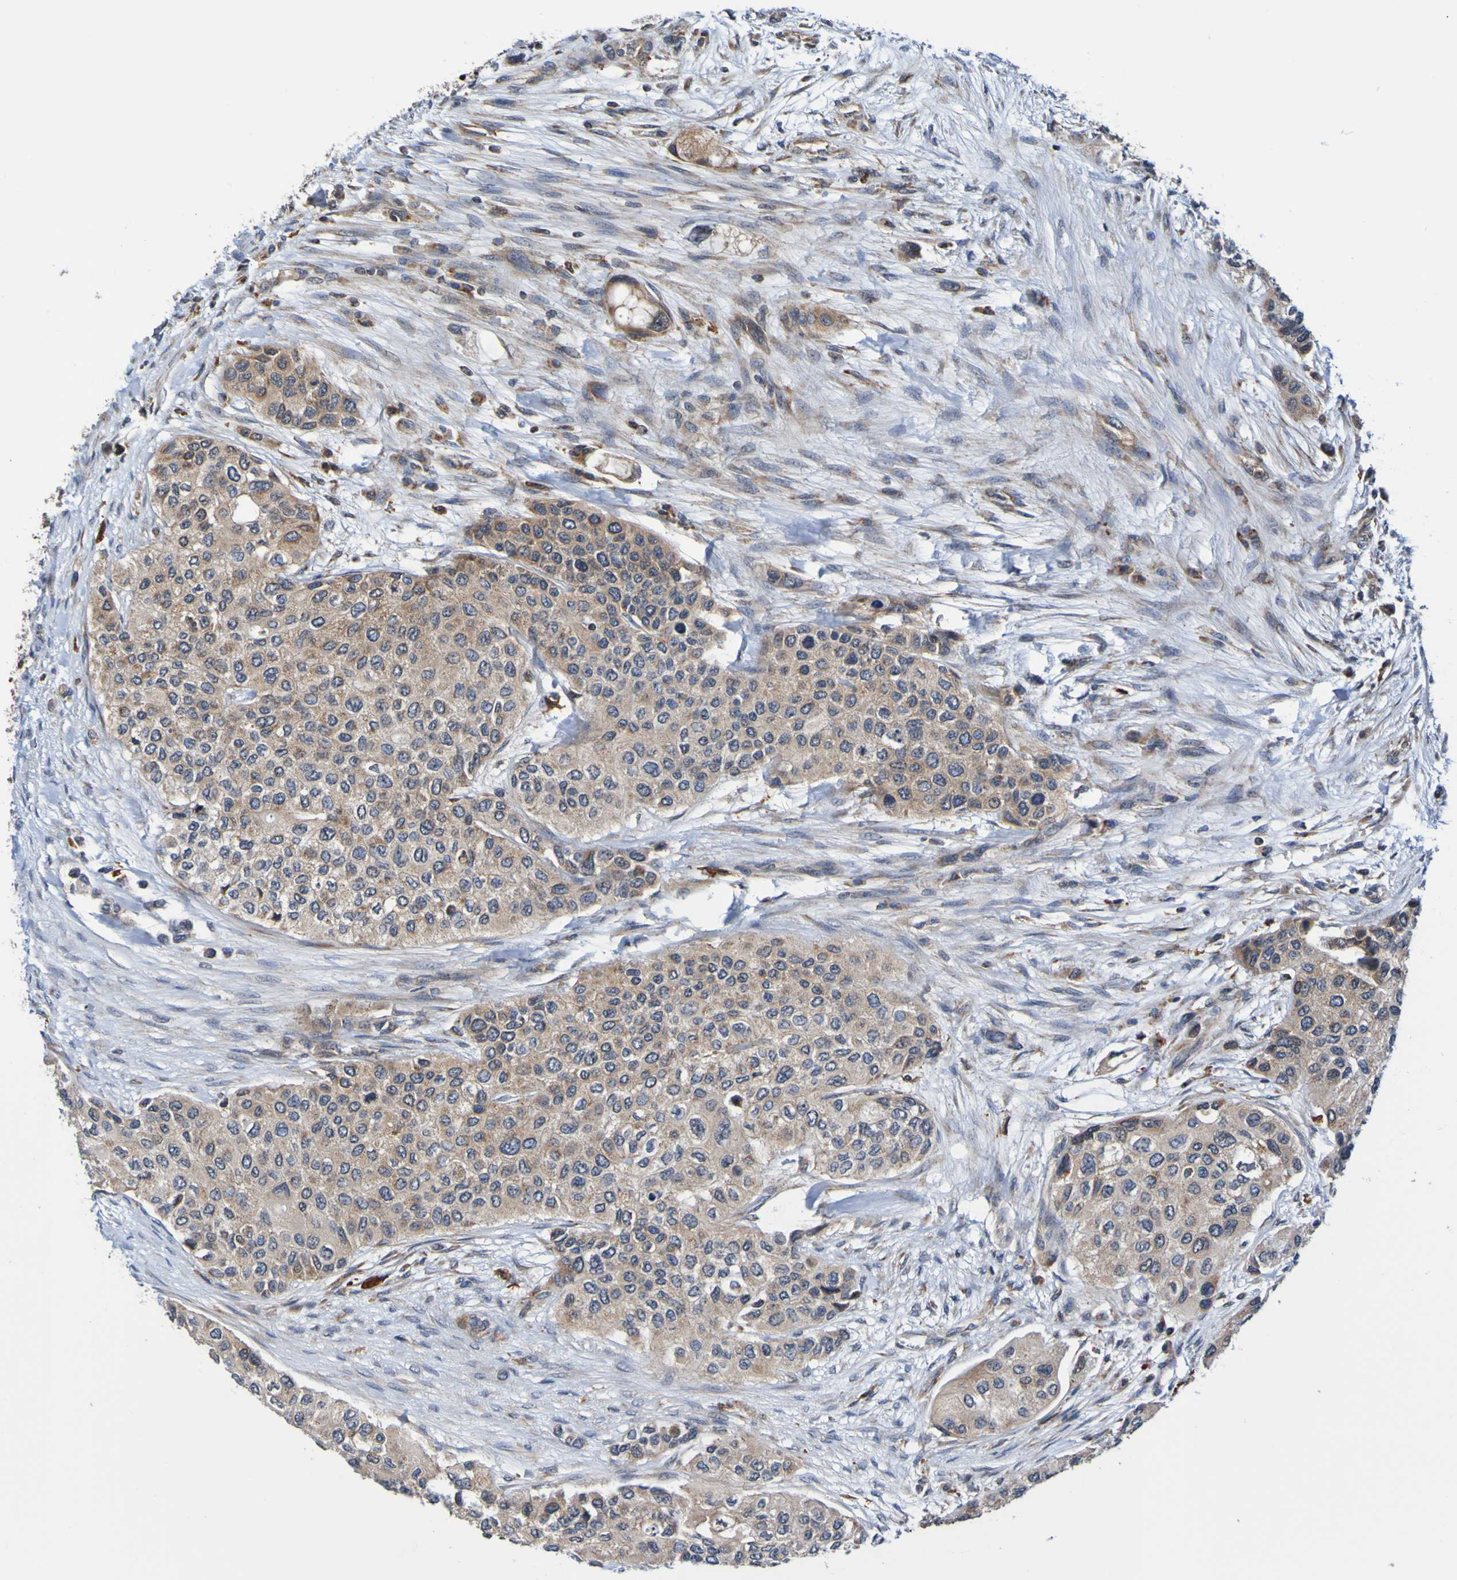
{"staining": {"intensity": "moderate", "quantity": ">75%", "location": "cytoplasmic/membranous"}, "tissue": "urothelial cancer", "cell_type": "Tumor cells", "image_type": "cancer", "snomed": [{"axis": "morphology", "description": "Urothelial carcinoma, High grade"}, {"axis": "topography", "description": "Urinary bladder"}], "caption": "Moderate cytoplasmic/membranous expression is identified in approximately >75% of tumor cells in high-grade urothelial carcinoma.", "gene": "AXIN1", "patient": {"sex": "female", "age": 56}}